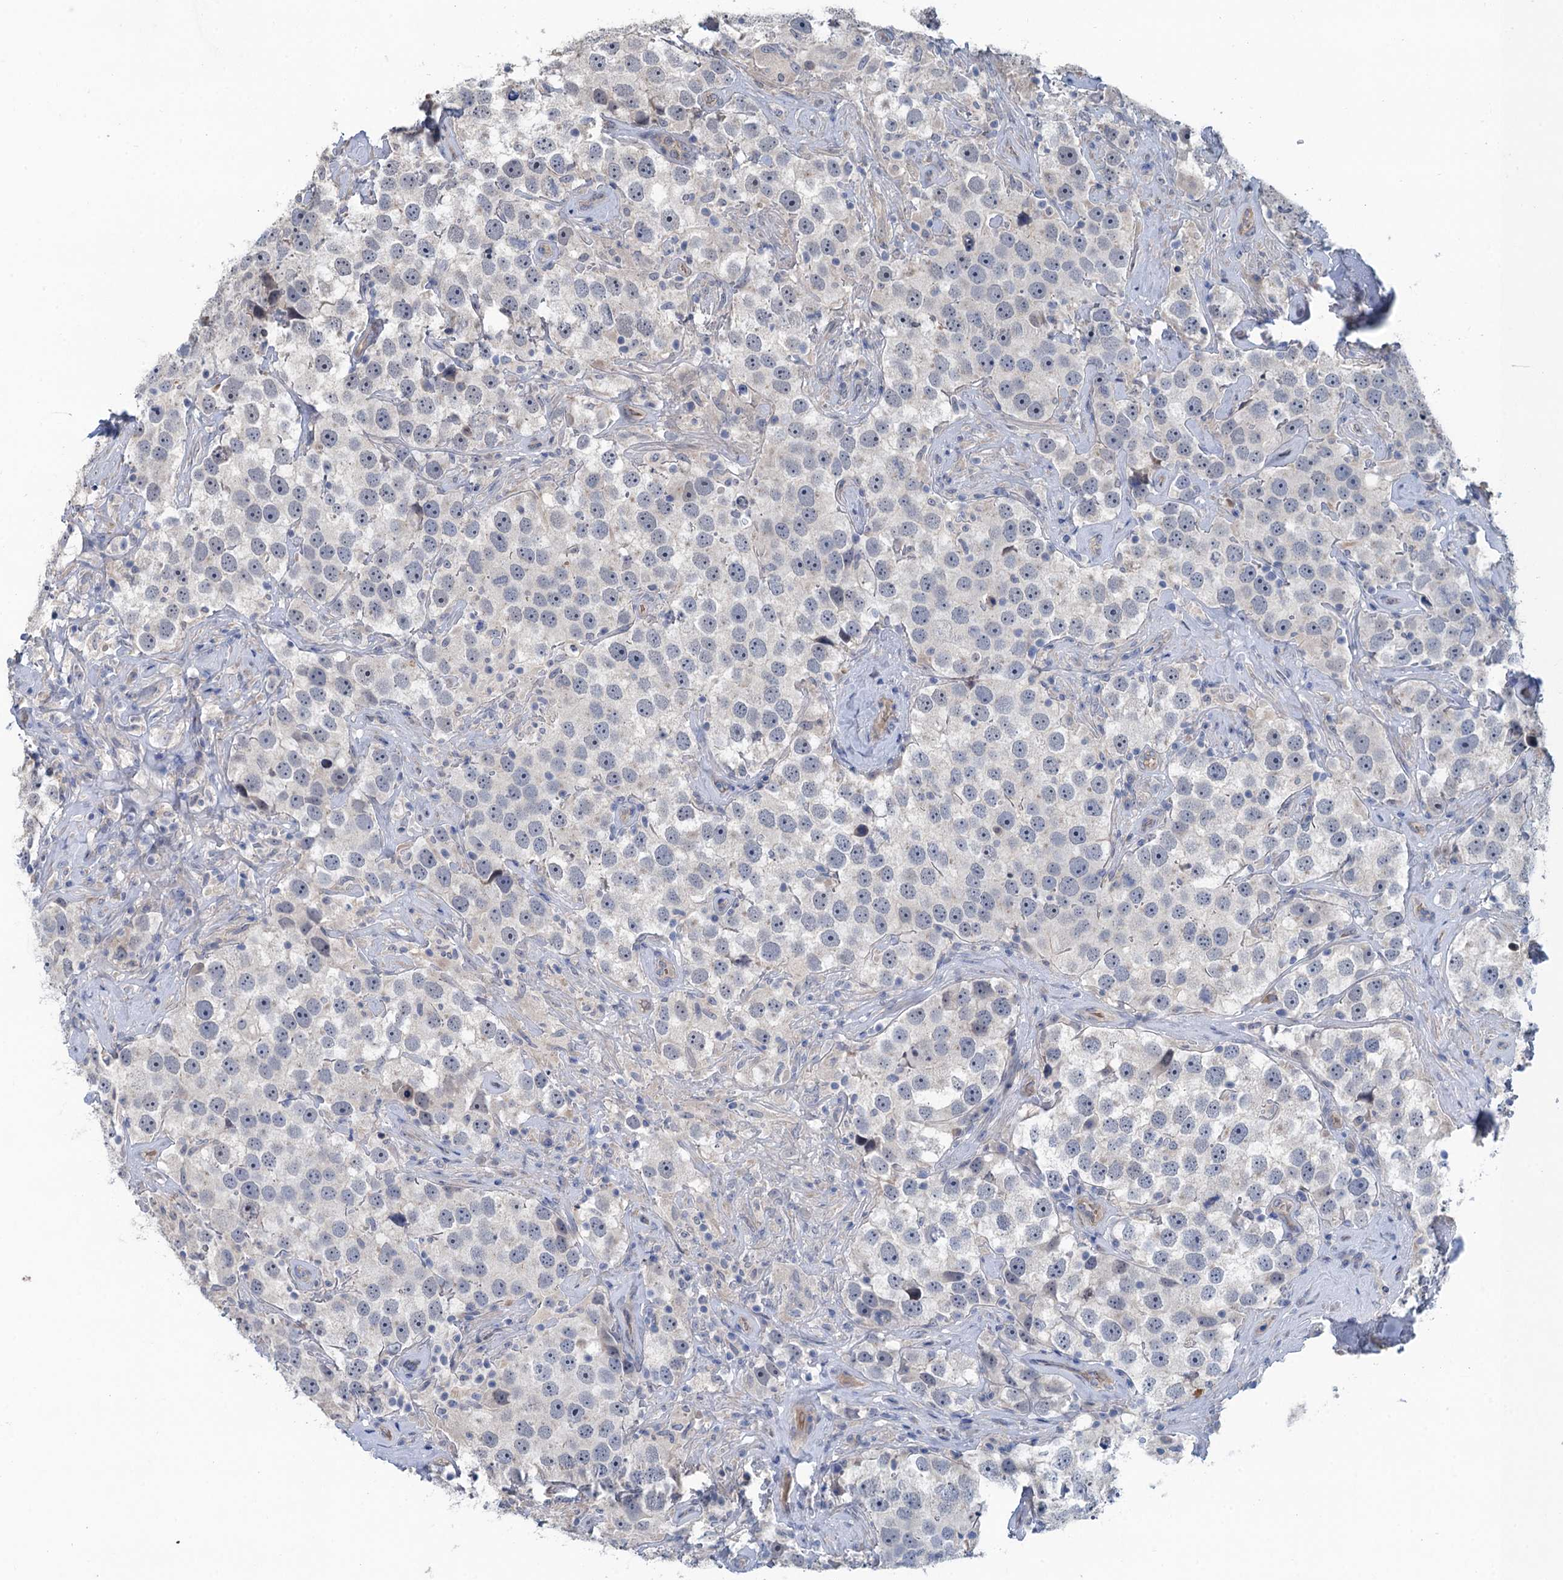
{"staining": {"intensity": "negative", "quantity": "none", "location": "none"}, "tissue": "testis cancer", "cell_type": "Tumor cells", "image_type": "cancer", "snomed": [{"axis": "morphology", "description": "Seminoma, NOS"}, {"axis": "topography", "description": "Testis"}], "caption": "Seminoma (testis) was stained to show a protein in brown. There is no significant staining in tumor cells.", "gene": "MYO16", "patient": {"sex": "male", "age": 49}}